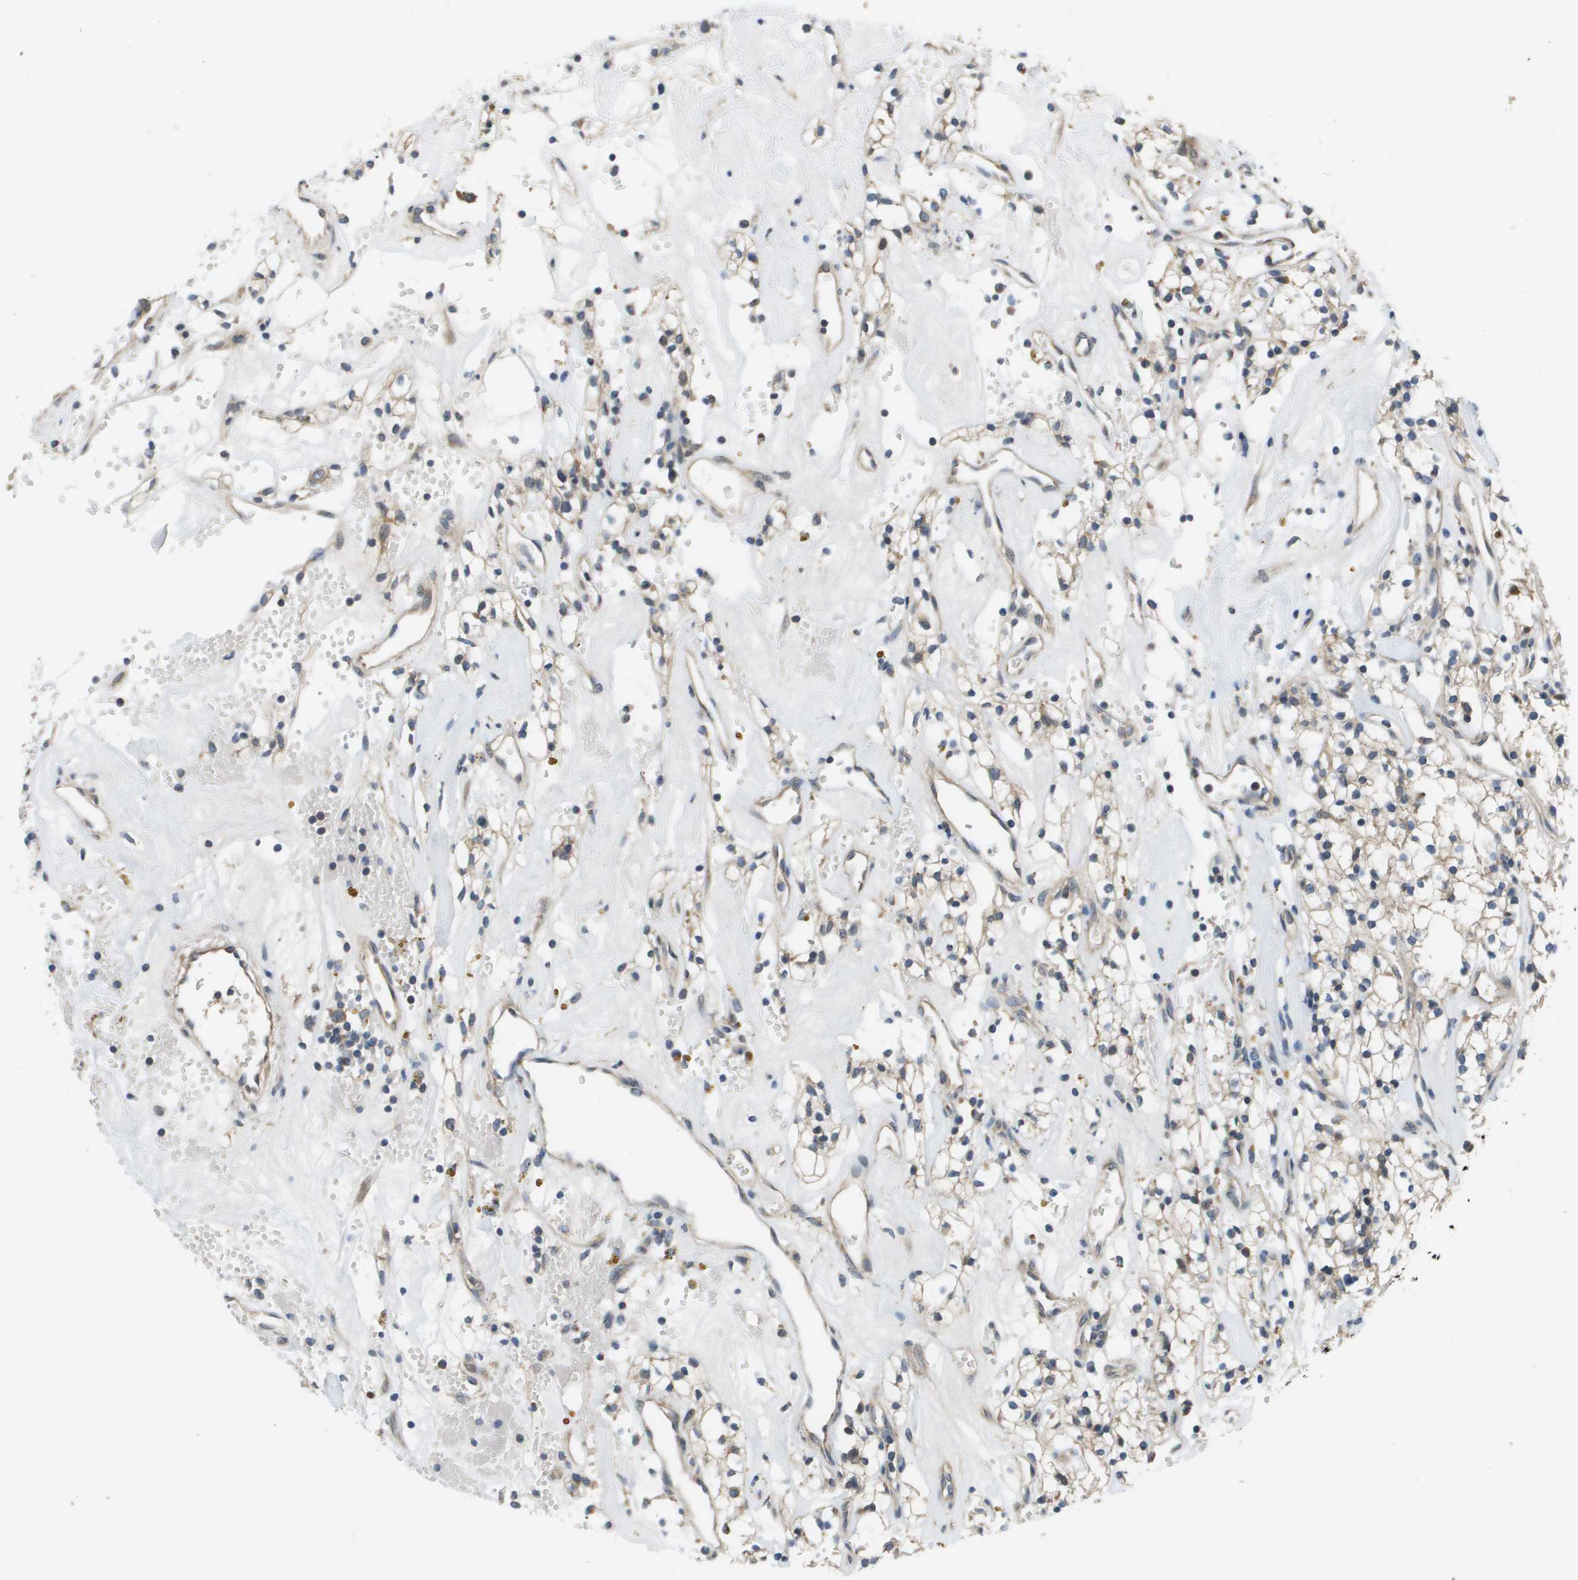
{"staining": {"intensity": "weak", "quantity": ">75%", "location": "cytoplasmic/membranous"}, "tissue": "renal cancer", "cell_type": "Tumor cells", "image_type": "cancer", "snomed": [{"axis": "morphology", "description": "Adenocarcinoma, NOS"}, {"axis": "topography", "description": "Kidney"}], "caption": "Human renal cancer (adenocarcinoma) stained for a protein (brown) shows weak cytoplasmic/membranous positive expression in approximately >75% of tumor cells.", "gene": "SLC25A20", "patient": {"sex": "male", "age": 59}}